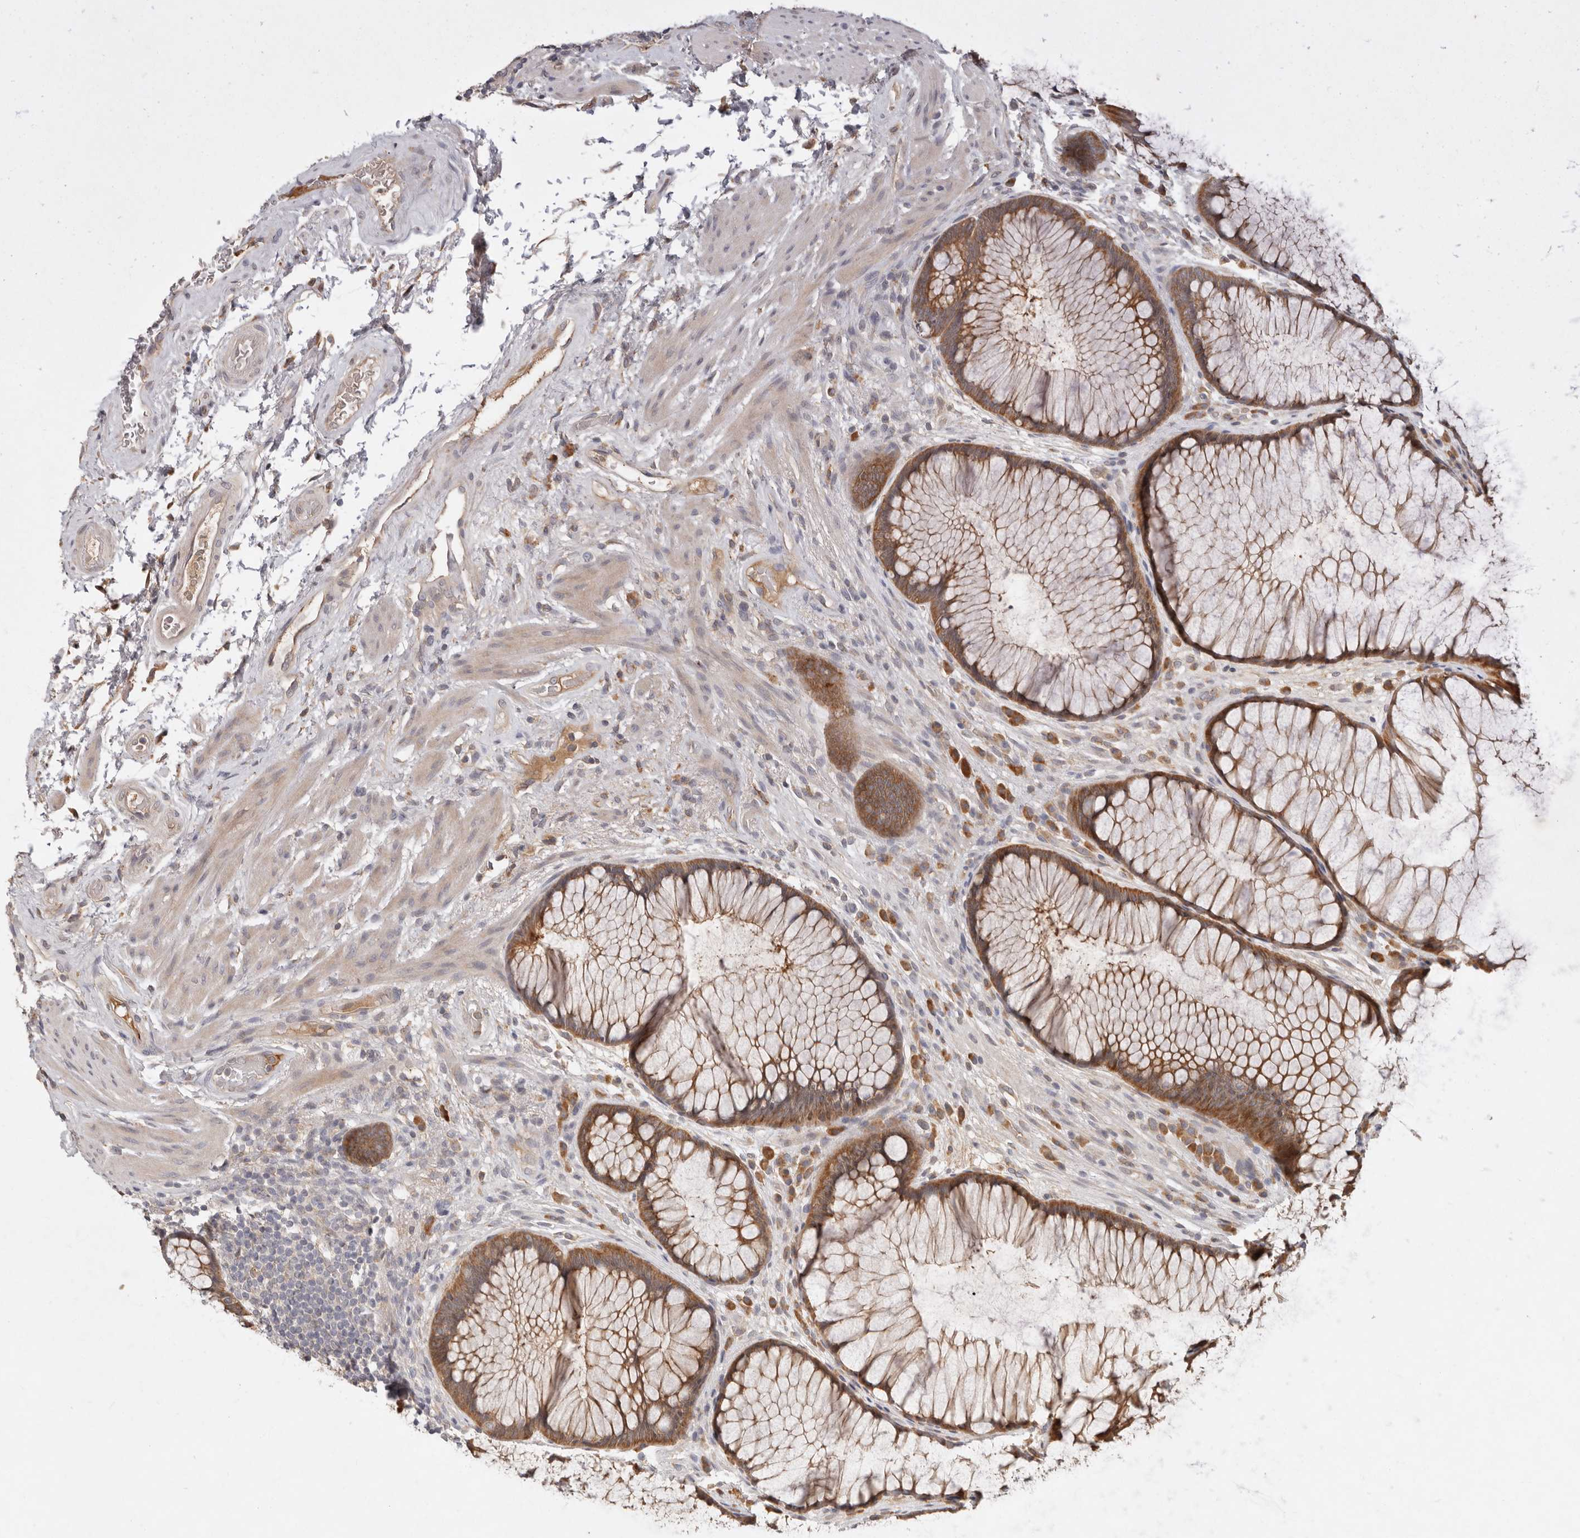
{"staining": {"intensity": "strong", "quantity": ">75%", "location": "cytoplasmic/membranous"}, "tissue": "rectum", "cell_type": "Glandular cells", "image_type": "normal", "snomed": [{"axis": "morphology", "description": "Normal tissue, NOS"}, {"axis": "topography", "description": "Rectum"}], "caption": "The micrograph exhibits staining of benign rectum, revealing strong cytoplasmic/membranous protein expression (brown color) within glandular cells.", "gene": "ARHGEF10L", "patient": {"sex": "male", "age": 51}}